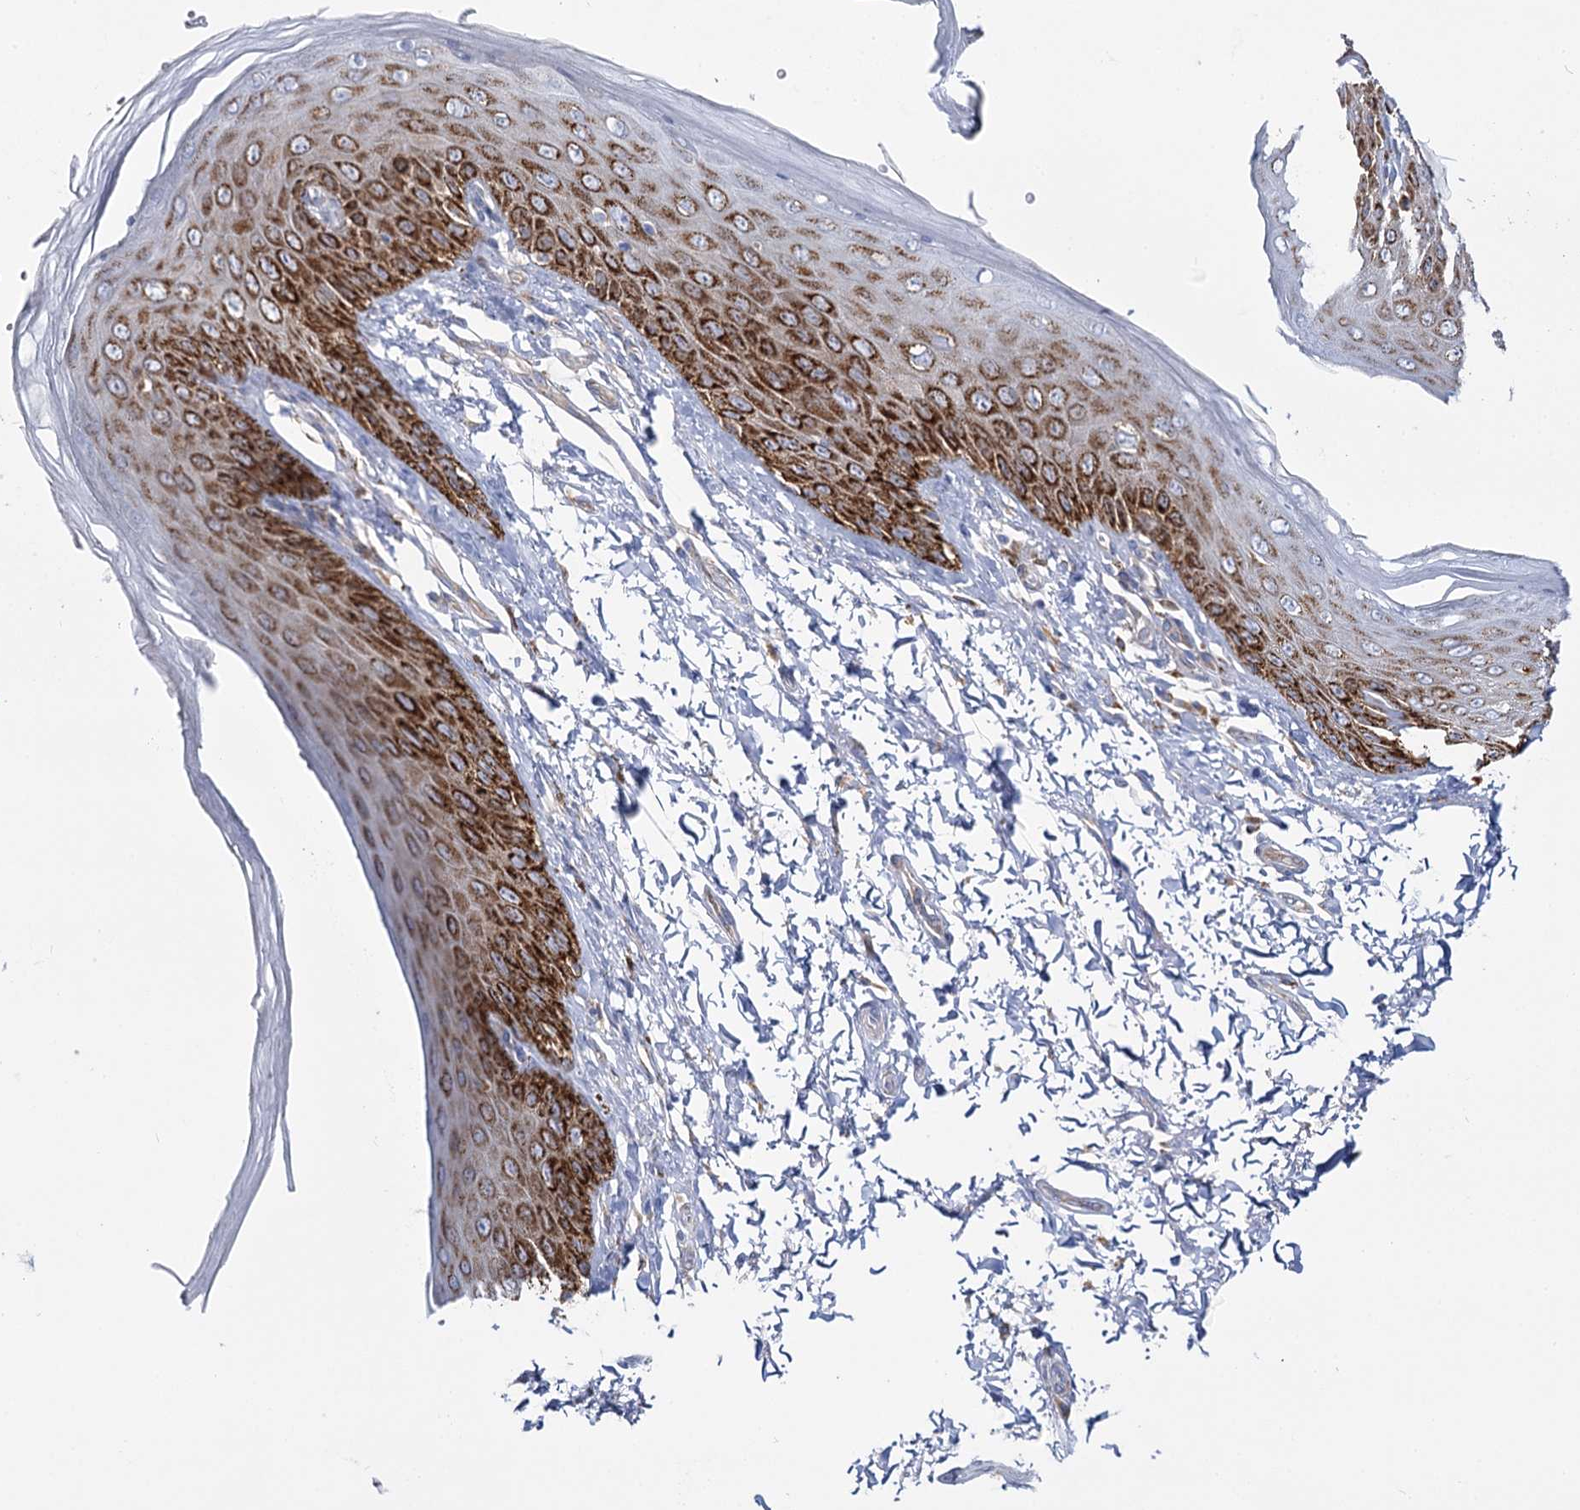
{"staining": {"intensity": "strong", "quantity": ">75%", "location": "cytoplasmic/membranous"}, "tissue": "skin", "cell_type": "Epidermal cells", "image_type": "normal", "snomed": [{"axis": "morphology", "description": "Normal tissue, NOS"}, {"axis": "topography", "description": "Anal"}], "caption": "Normal skin was stained to show a protein in brown. There is high levels of strong cytoplasmic/membranous expression in about >75% of epidermal cells.", "gene": "THUMPD3", "patient": {"sex": "male", "age": 44}}